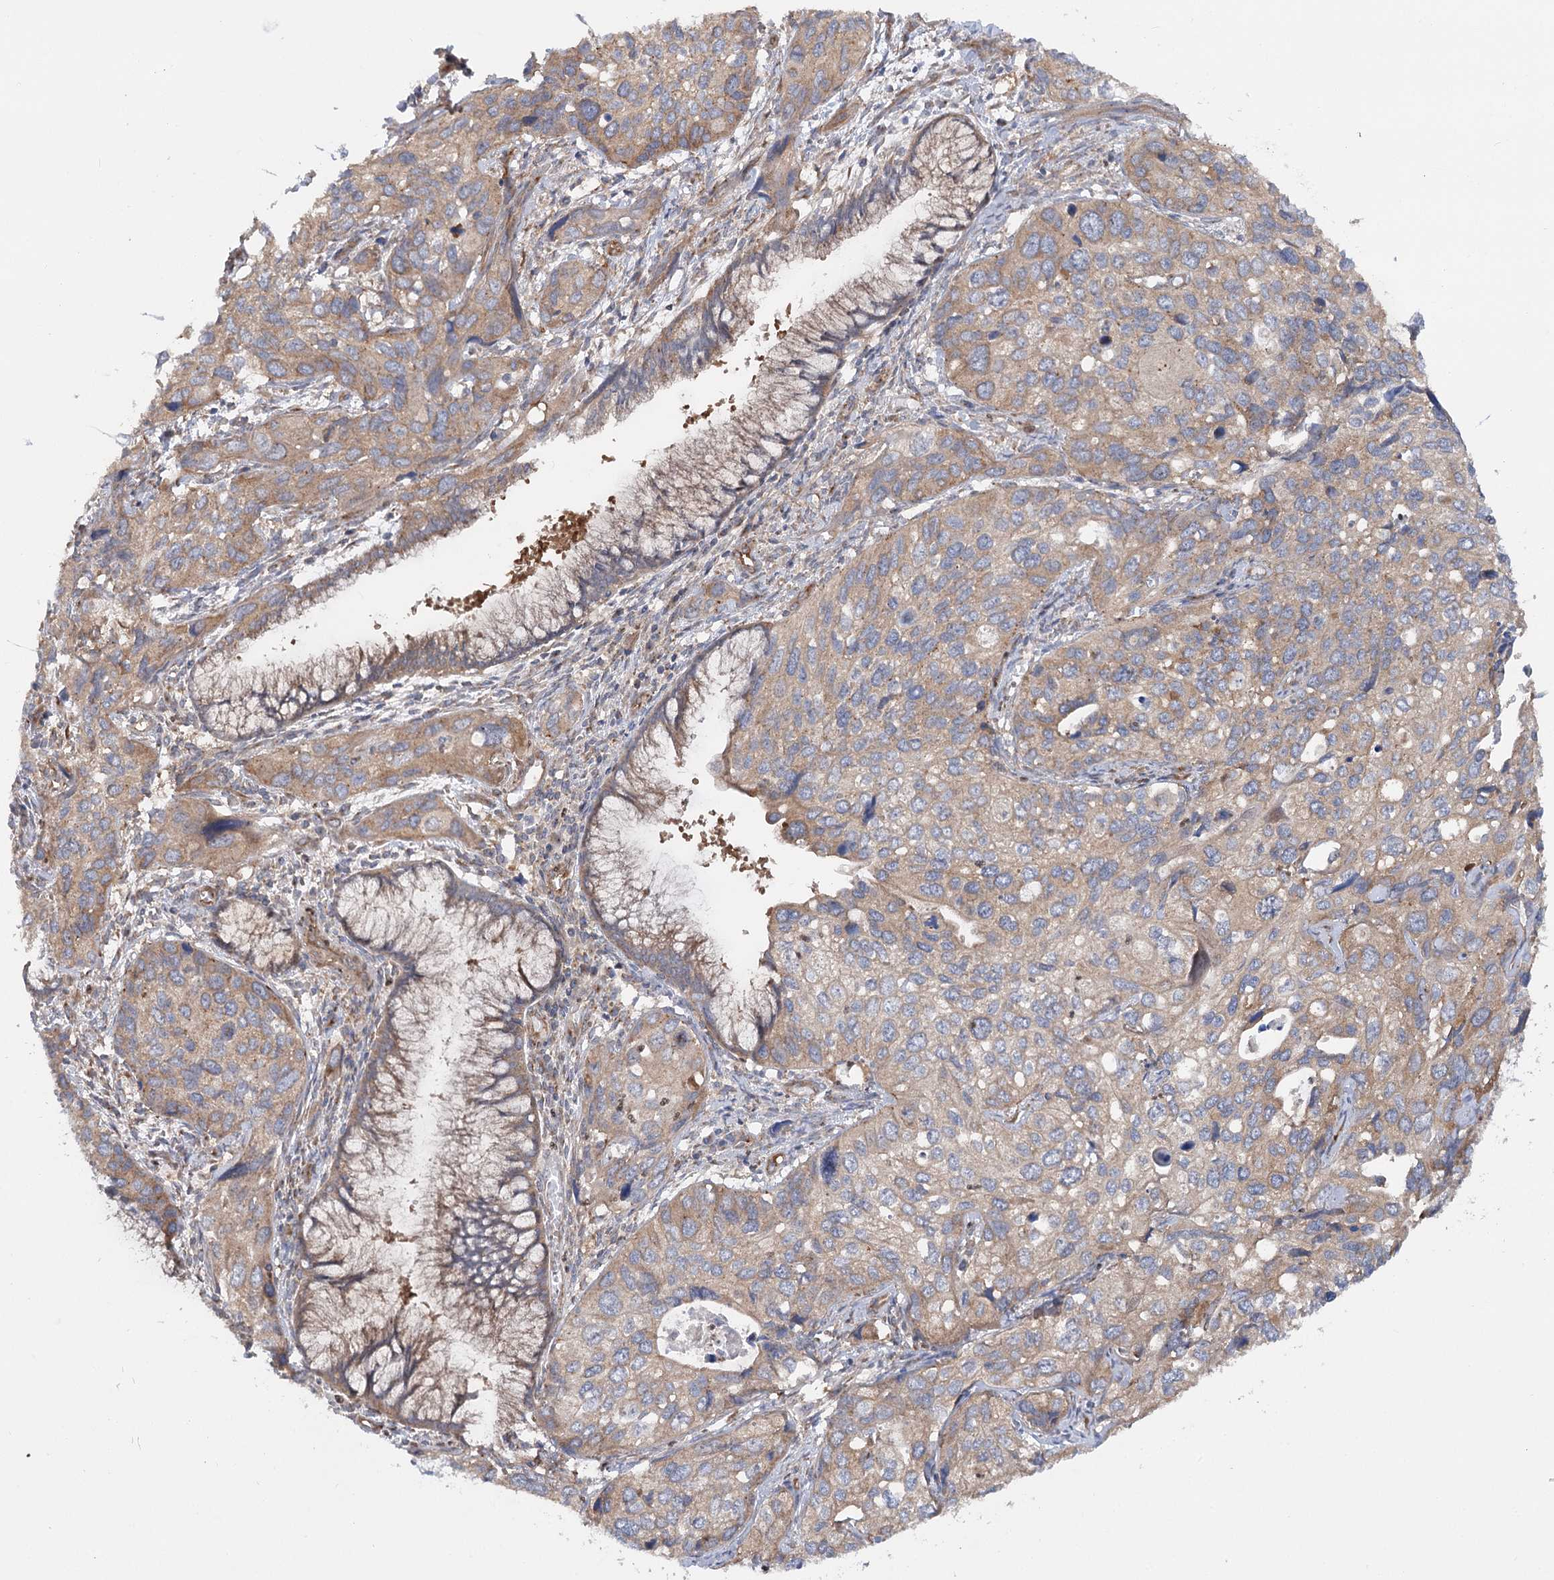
{"staining": {"intensity": "moderate", "quantity": "25%-75%", "location": "cytoplasmic/membranous"}, "tissue": "cervical cancer", "cell_type": "Tumor cells", "image_type": "cancer", "snomed": [{"axis": "morphology", "description": "Squamous cell carcinoma, NOS"}, {"axis": "topography", "description": "Cervix"}], "caption": "Immunohistochemical staining of human cervical cancer shows medium levels of moderate cytoplasmic/membranous expression in about 25%-75% of tumor cells. The staining was performed using DAB, with brown indicating positive protein expression. Nuclei are stained blue with hematoxylin.", "gene": "SCN11A", "patient": {"sex": "female", "age": 55}}